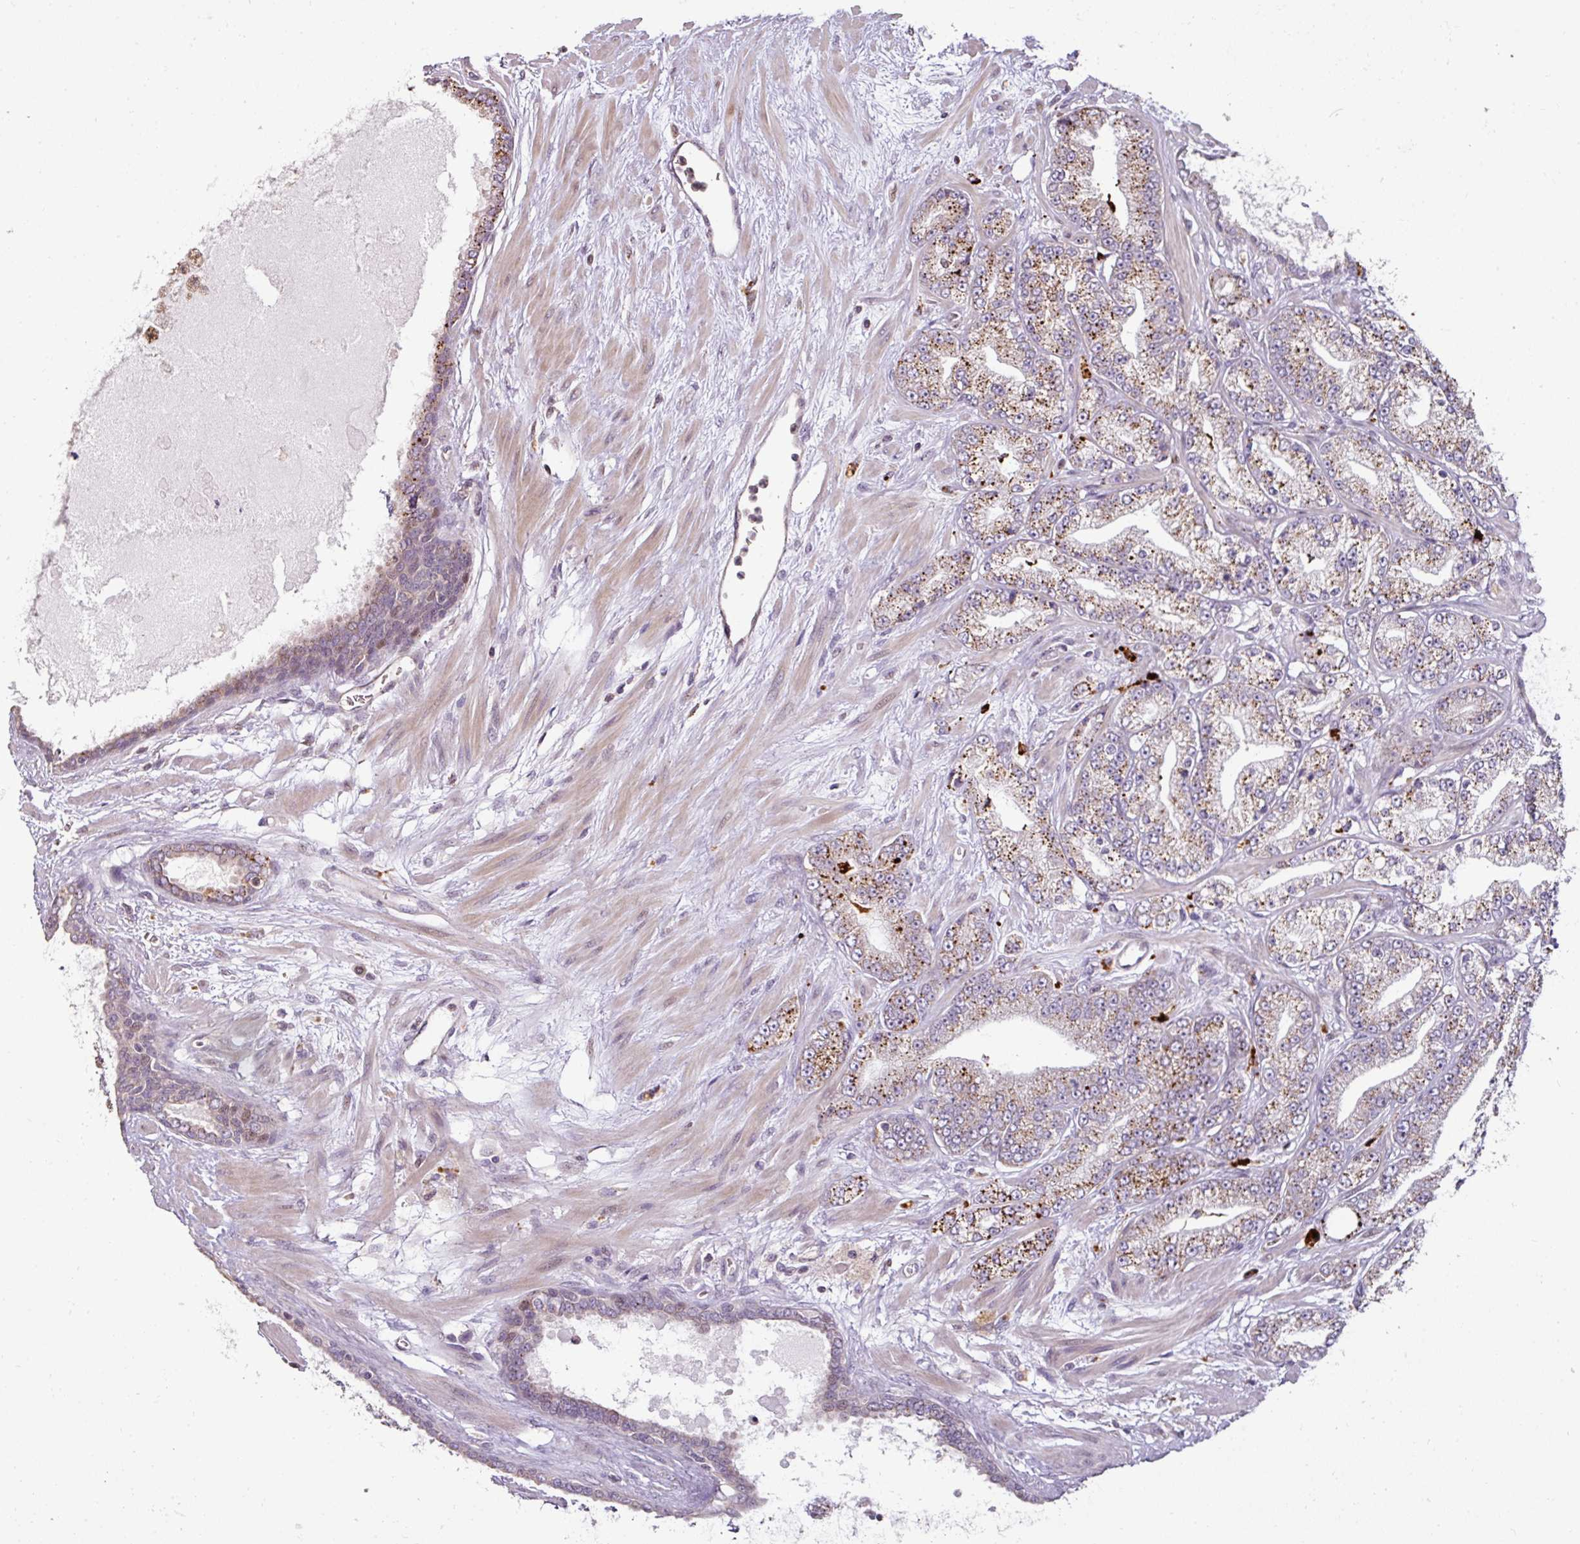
{"staining": {"intensity": "moderate", "quantity": "25%-75%", "location": "cytoplasmic/membranous"}, "tissue": "prostate cancer", "cell_type": "Tumor cells", "image_type": "cancer", "snomed": [{"axis": "morphology", "description": "Adenocarcinoma, High grade"}, {"axis": "topography", "description": "Prostate"}], "caption": "This photomicrograph exhibits immunohistochemistry (IHC) staining of prostate cancer (adenocarcinoma (high-grade)), with medium moderate cytoplasmic/membranous positivity in about 25%-75% of tumor cells.", "gene": "CXCR5", "patient": {"sex": "male", "age": 68}}